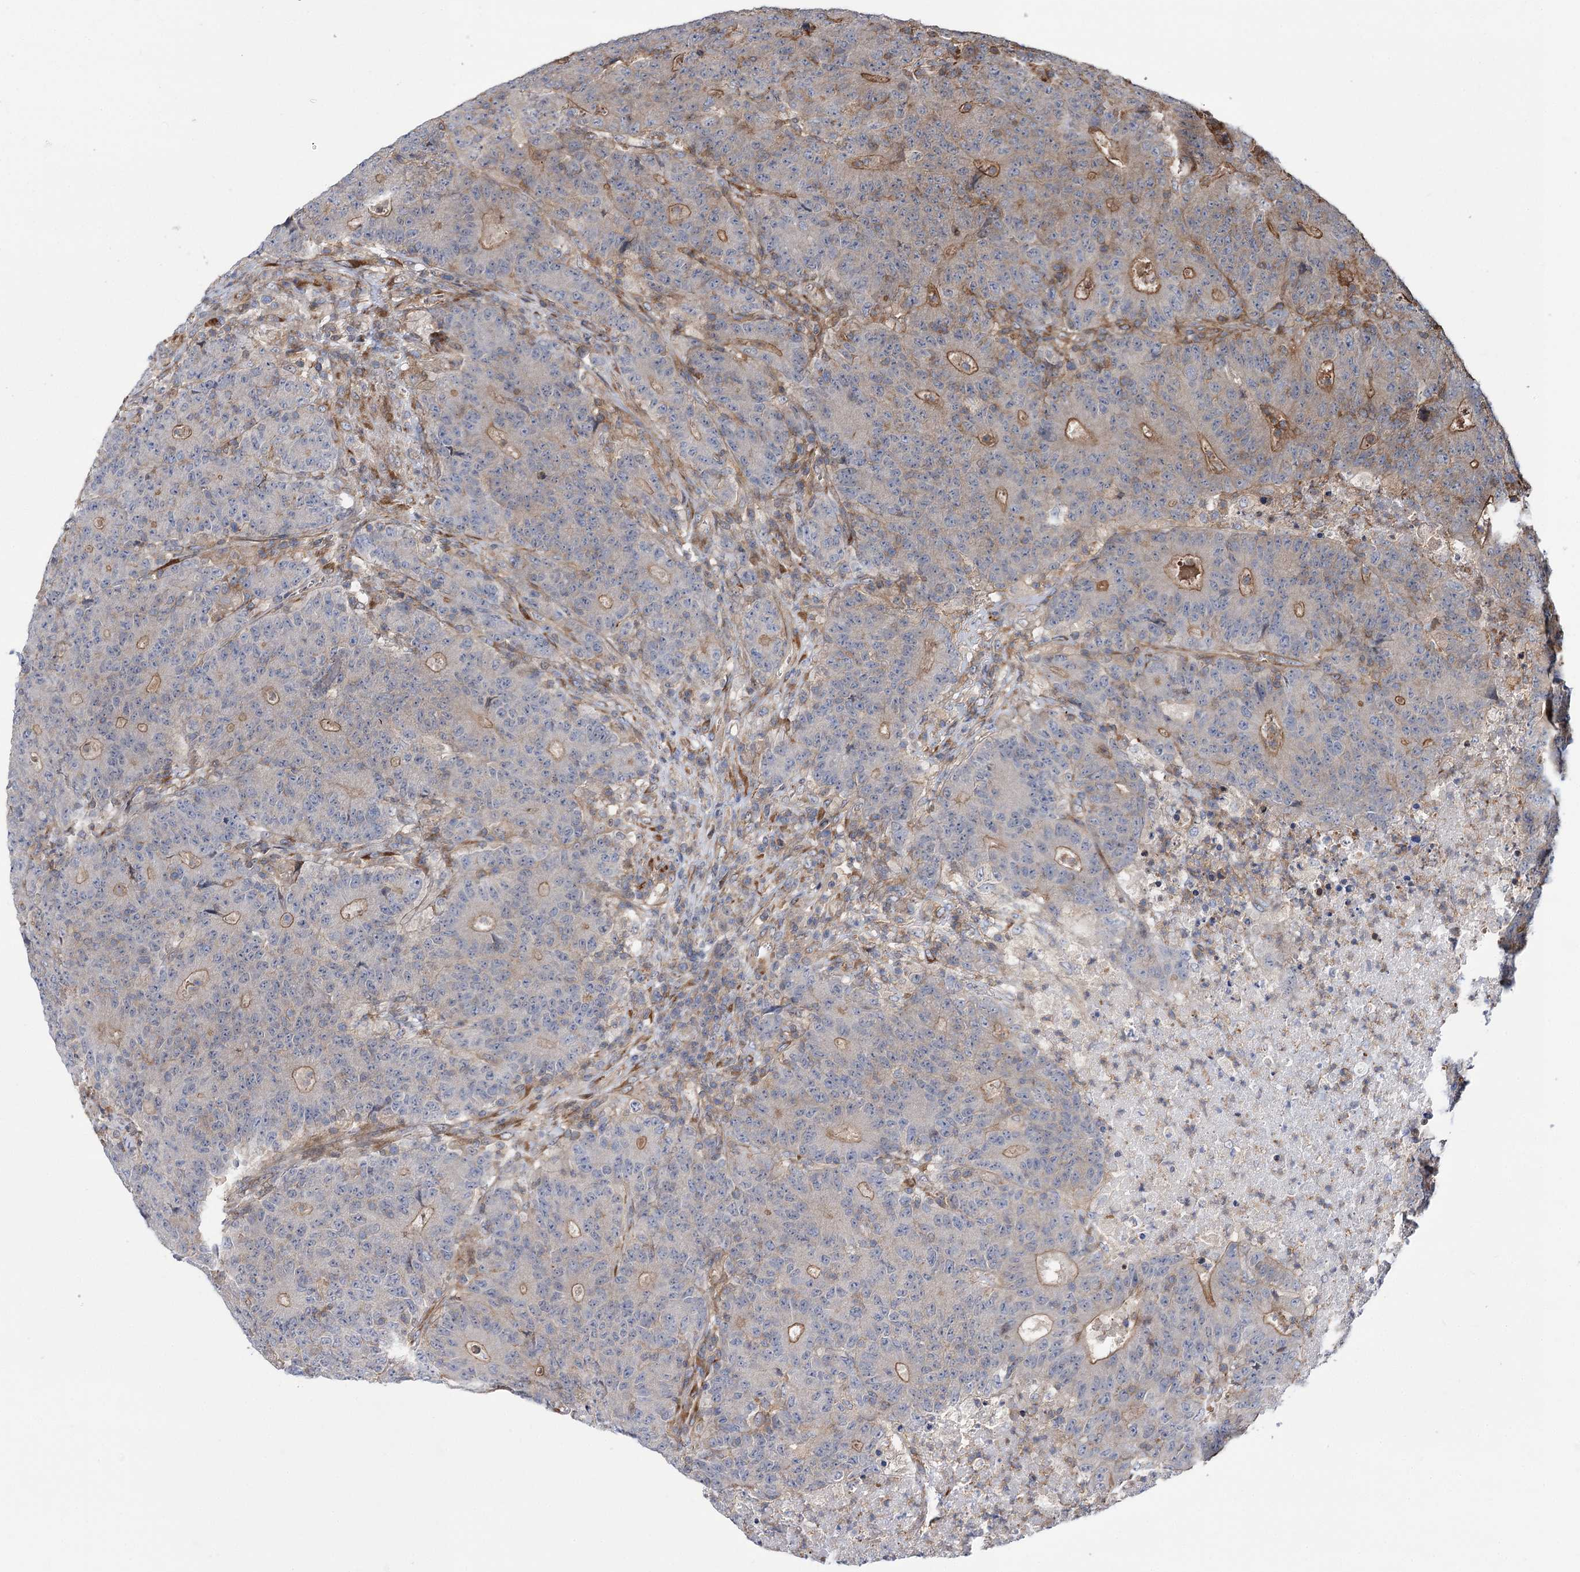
{"staining": {"intensity": "moderate", "quantity": "<25%", "location": "cytoplasmic/membranous"}, "tissue": "colorectal cancer", "cell_type": "Tumor cells", "image_type": "cancer", "snomed": [{"axis": "morphology", "description": "Adenocarcinoma, NOS"}, {"axis": "topography", "description": "Colon"}], "caption": "A brown stain labels moderate cytoplasmic/membranous expression of a protein in human colorectal adenocarcinoma tumor cells.", "gene": "DPP3", "patient": {"sex": "female", "age": 75}}